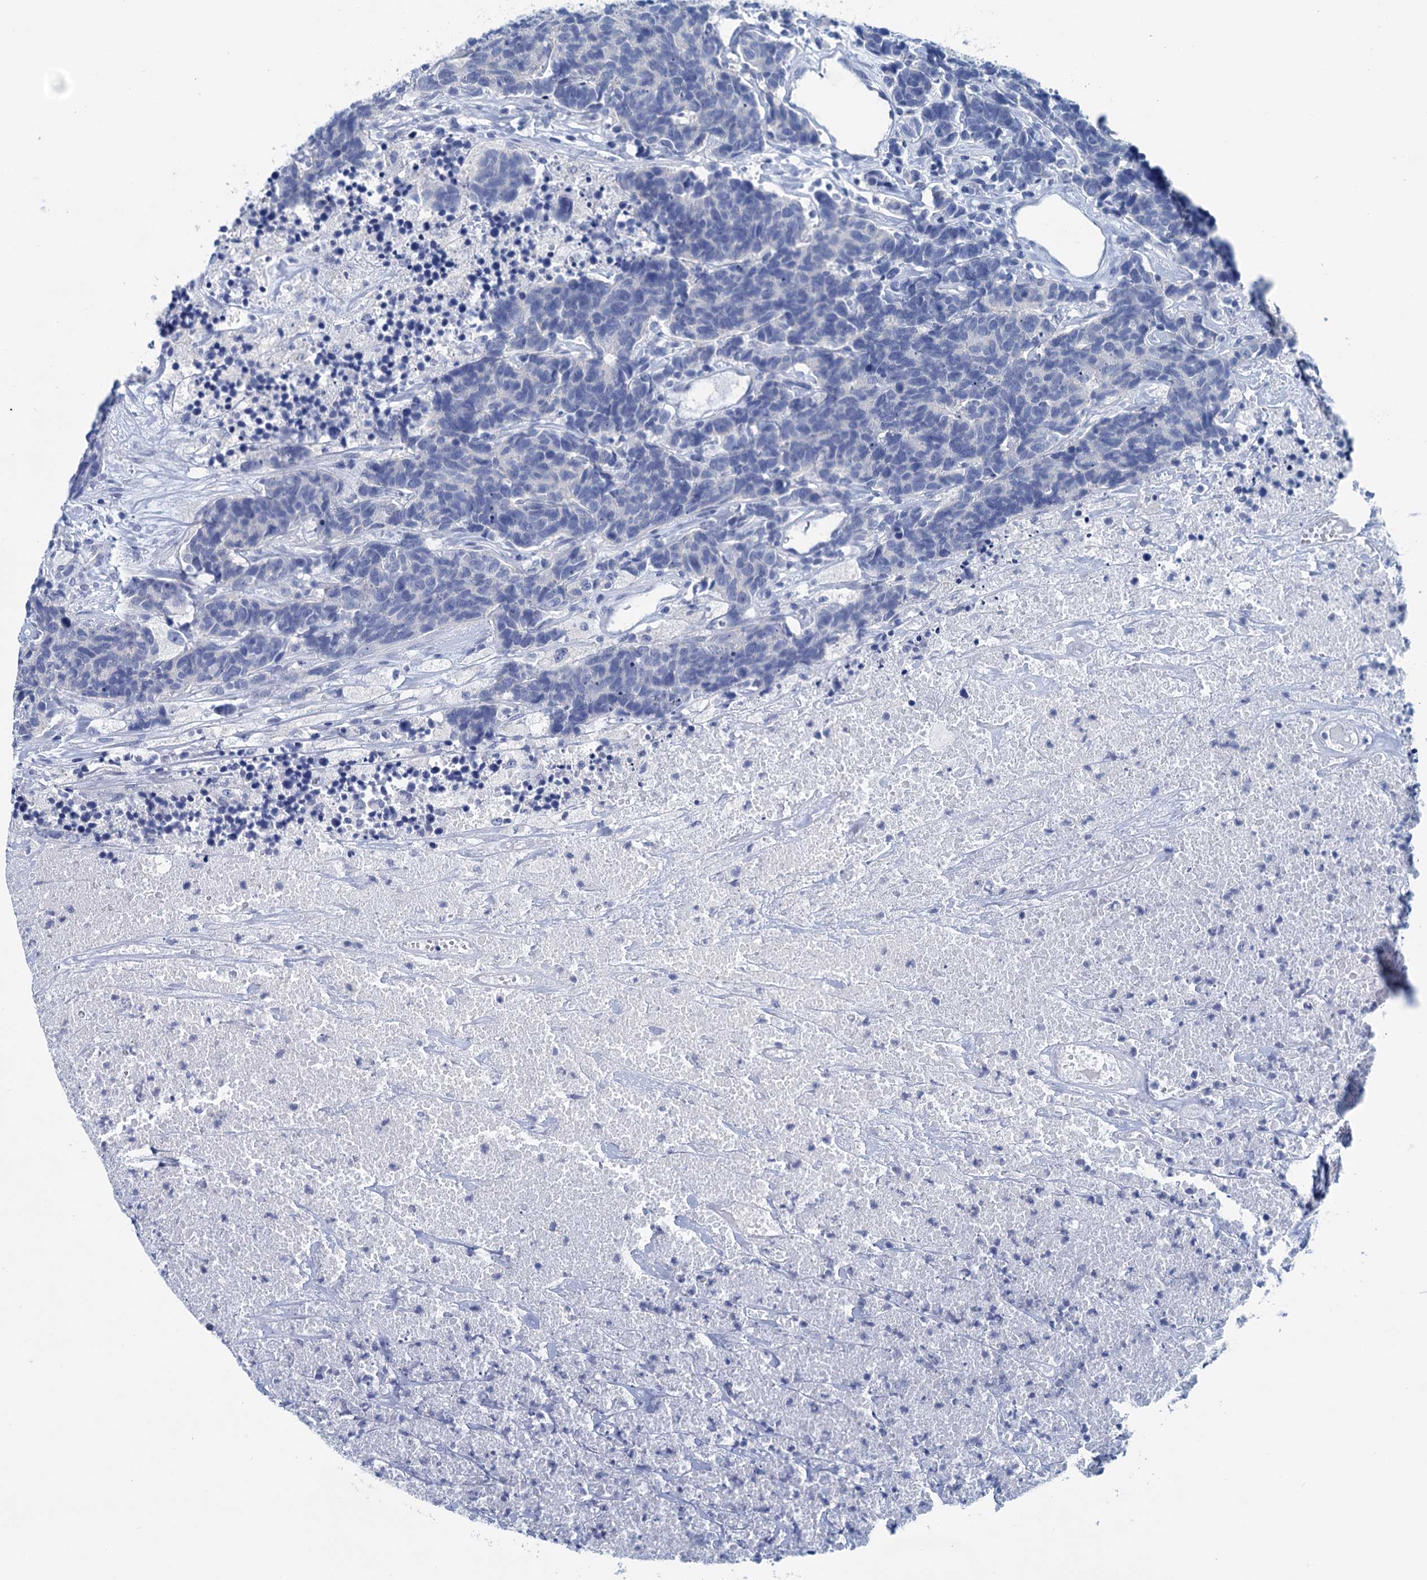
{"staining": {"intensity": "negative", "quantity": "none", "location": "none"}, "tissue": "carcinoid", "cell_type": "Tumor cells", "image_type": "cancer", "snomed": [{"axis": "morphology", "description": "Carcinoma, NOS"}, {"axis": "morphology", "description": "Carcinoid, malignant, NOS"}, {"axis": "topography", "description": "Urinary bladder"}], "caption": "Immunohistochemistry image of carcinoma stained for a protein (brown), which demonstrates no expression in tumor cells.", "gene": "MYOZ3", "patient": {"sex": "male", "age": 57}}